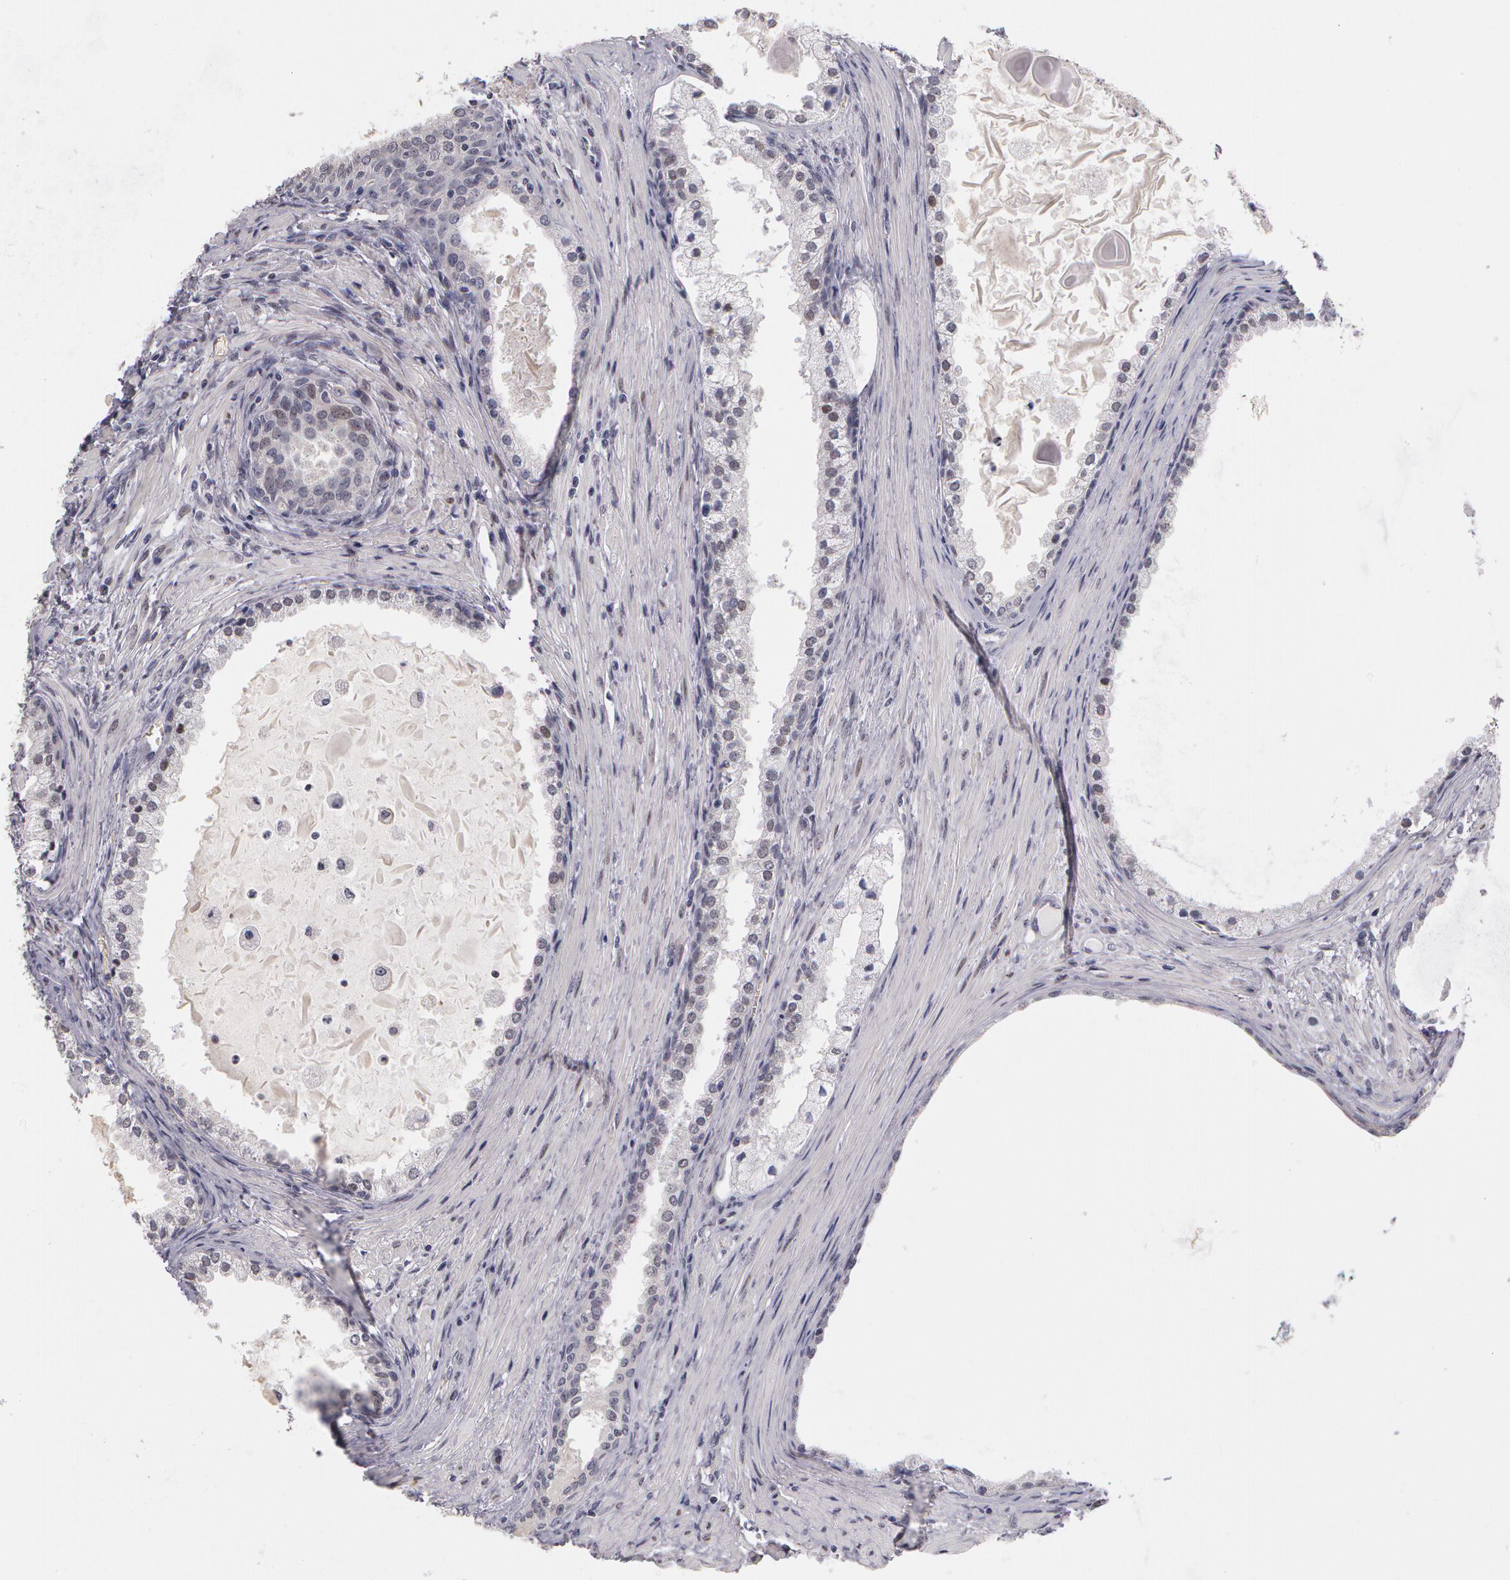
{"staining": {"intensity": "negative", "quantity": "none", "location": "none"}, "tissue": "prostate cancer", "cell_type": "Tumor cells", "image_type": "cancer", "snomed": [{"axis": "morphology", "description": "Adenocarcinoma, Medium grade"}, {"axis": "topography", "description": "Prostate"}], "caption": "Tumor cells are negative for protein expression in human prostate medium-grade adenocarcinoma.", "gene": "PRICKLE1", "patient": {"sex": "male", "age": 70}}